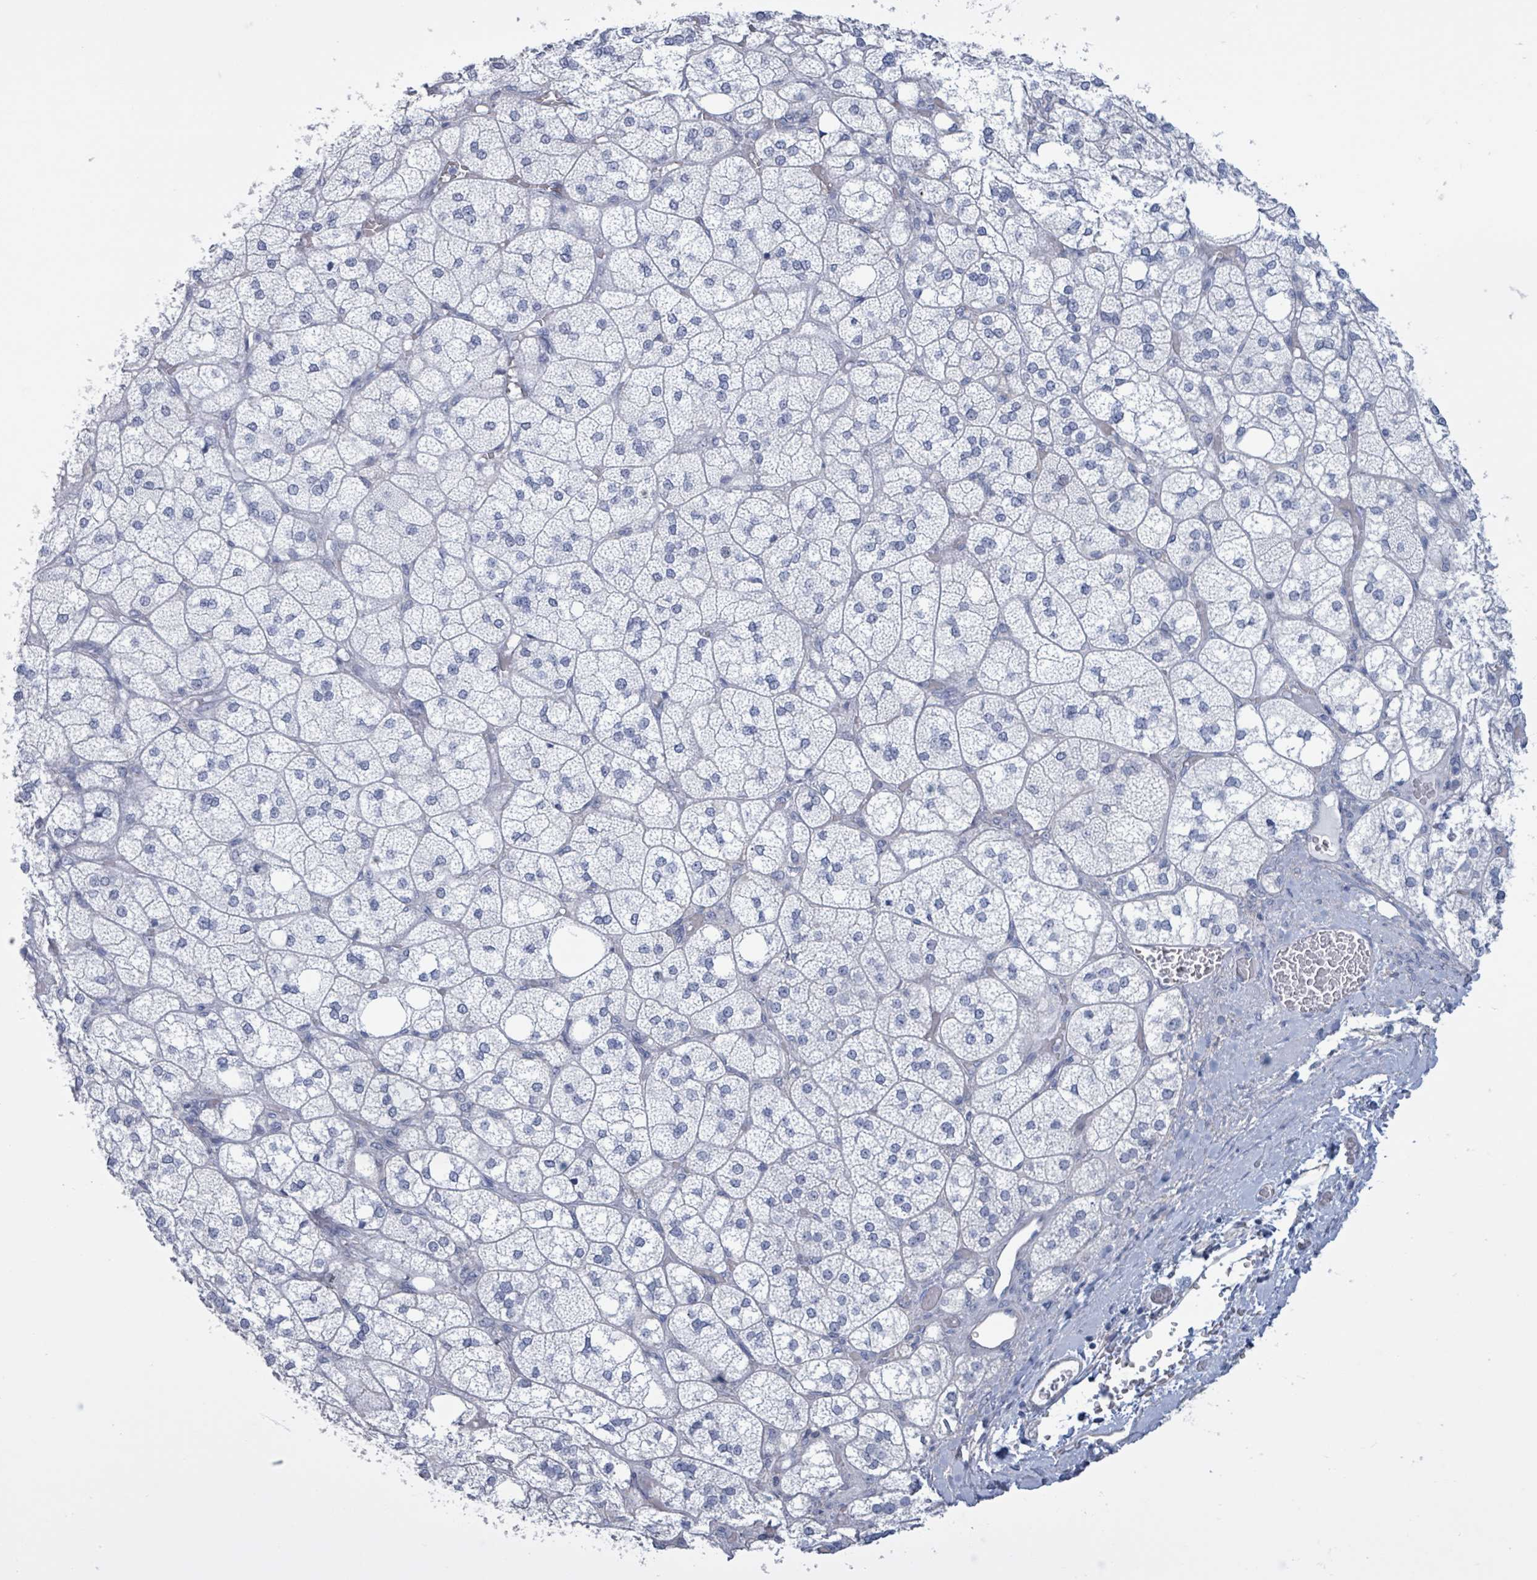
{"staining": {"intensity": "negative", "quantity": "none", "location": "none"}, "tissue": "adrenal gland", "cell_type": "Glandular cells", "image_type": "normal", "snomed": [{"axis": "morphology", "description": "Normal tissue, NOS"}, {"axis": "topography", "description": "Adrenal gland"}], "caption": "Human adrenal gland stained for a protein using immunohistochemistry (IHC) displays no positivity in glandular cells.", "gene": "CT45A10", "patient": {"sex": "male", "age": 61}}